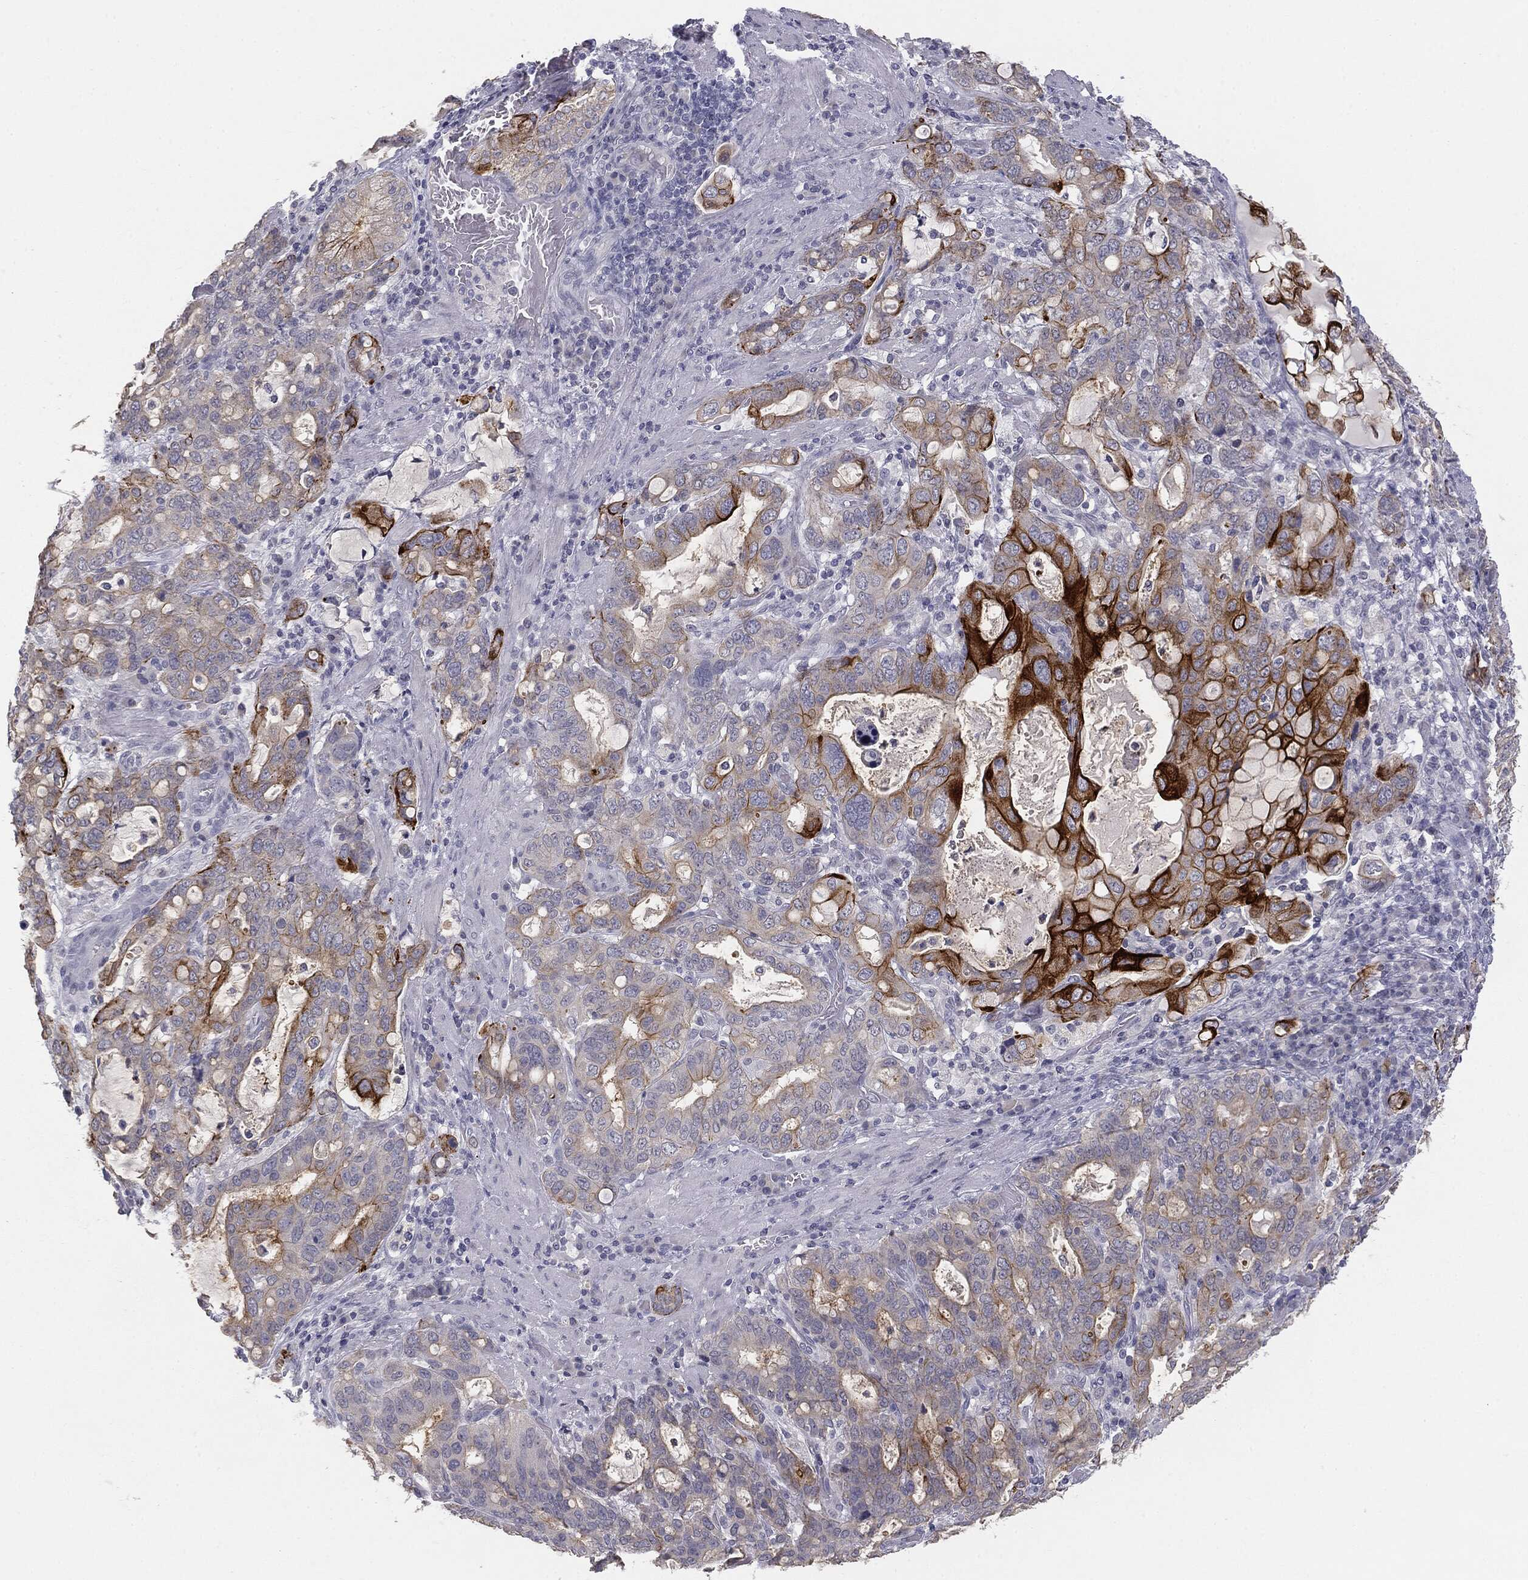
{"staining": {"intensity": "strong", "quantity": "<25%", "location": "cytoplasmic/membranous"}, "tissue": "stomach cancer", "cell_type": "Tumor cells", "image_type": "cancer", "snomed": [{"axis": "morphology", "description": "Adenocarcinoma, NOS"}, {"axis": "topography", "description": "Stomach, upper"}, {"axis": "topography", "description": "Stomach"}], "caption": "Protein expression analysis of human stomach cancer reveals strong cytoplasmic/membranous positivity in about <25% of tumor cells. (brown staining indicates protein expression, while blue staining denotes nuclei).", "gene": "MUC1", "patient": {"sex": "male", "age": 62}}